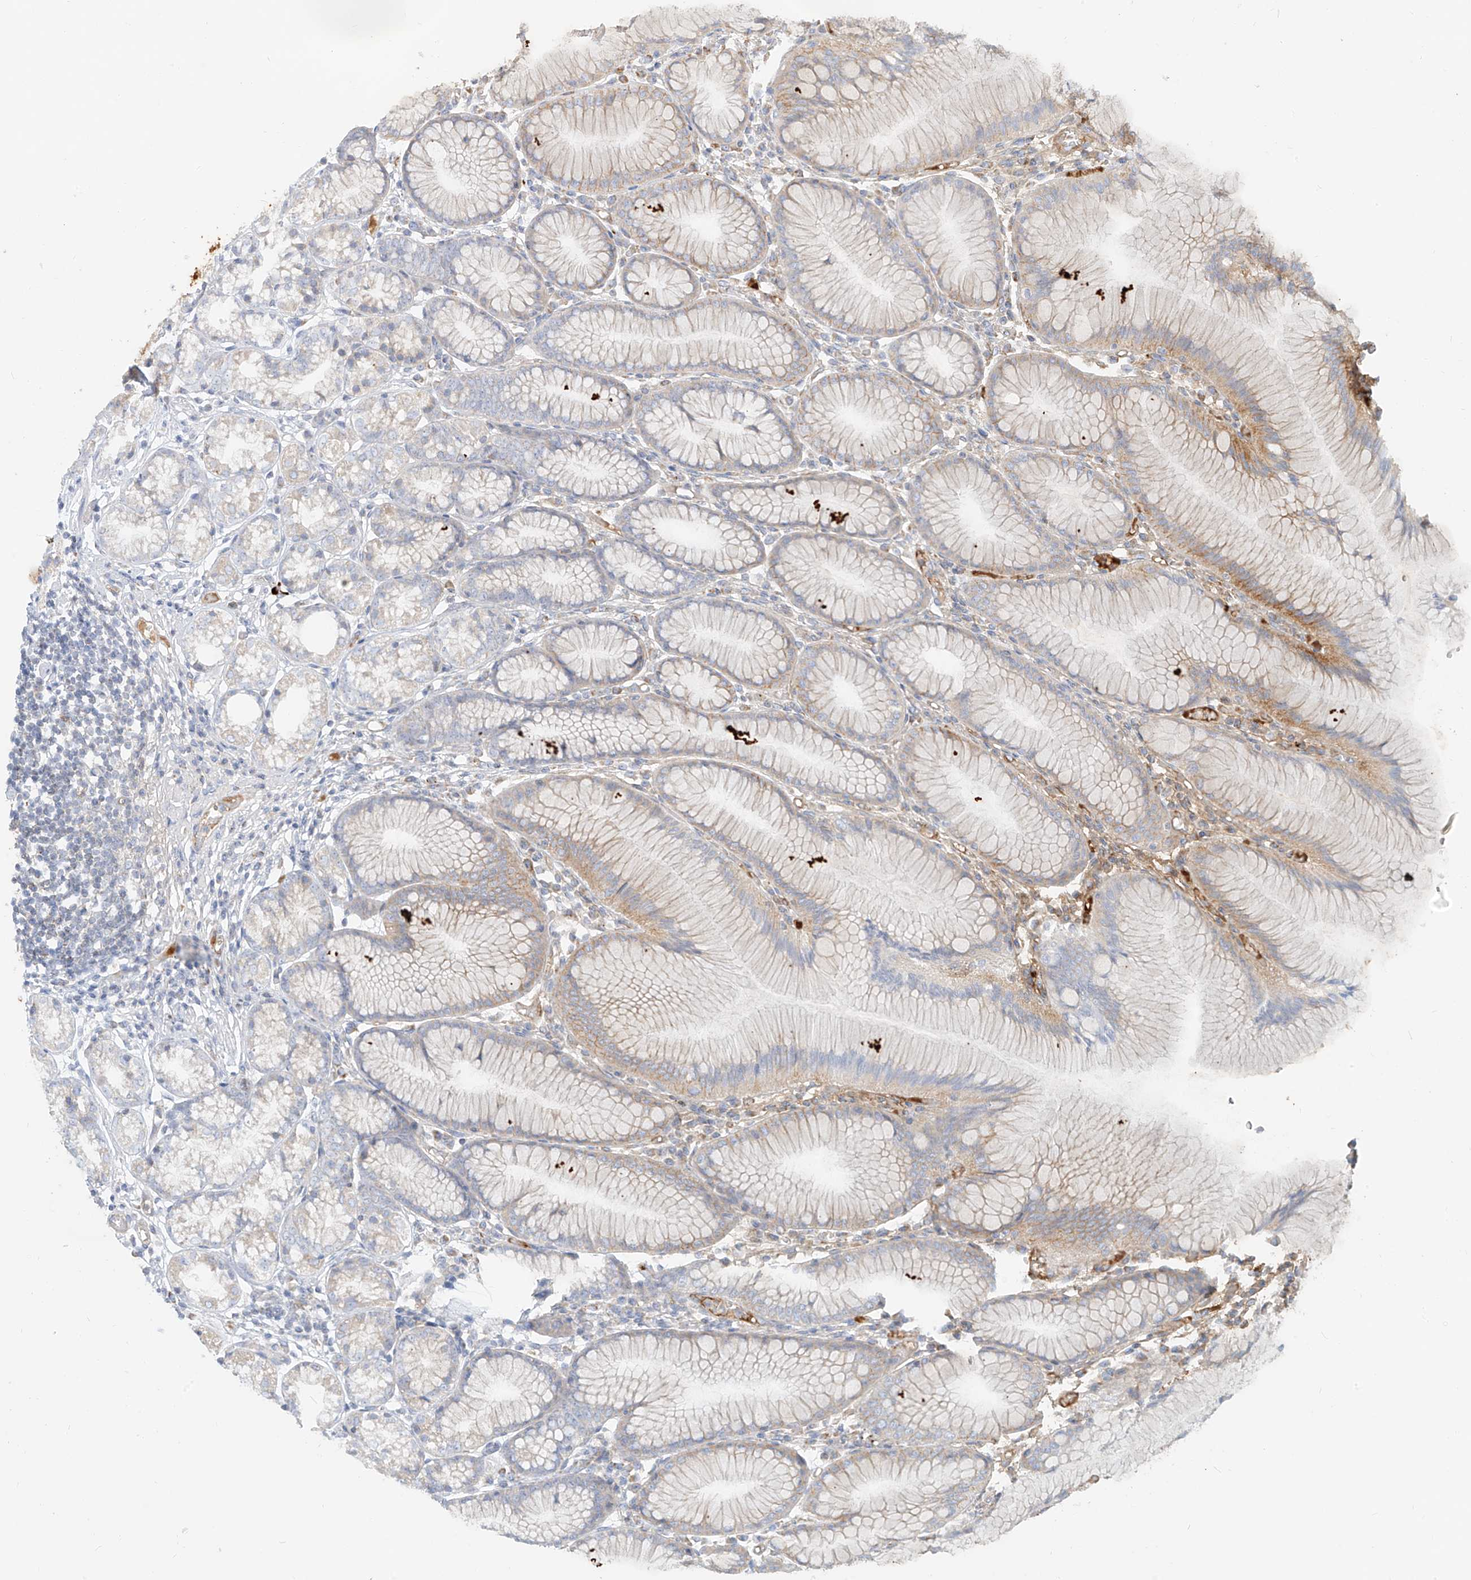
{"staining": {"intensity": "moderate", "quantity": "<25%", "location": "cytoplasmic/membranous"}, "tissue": "stomach", "cell_type": "Glandular cells", "image_type": "normal", "snomed": [{"axis": "morphology", "description": "Normal tissue, NOS"}, {"axis": "topography", "description": "Stomach"}], "caption": "This photomicrograph displays benign stomach stained with IHC to label a protein in brown. The cytoplasmic/membranous of glandular cells show moderate positivity for the protein. Nuclei are counter-stained blue.", "gene": "OCSTAMP", "patient": {"sex": "female", "age": 57}}